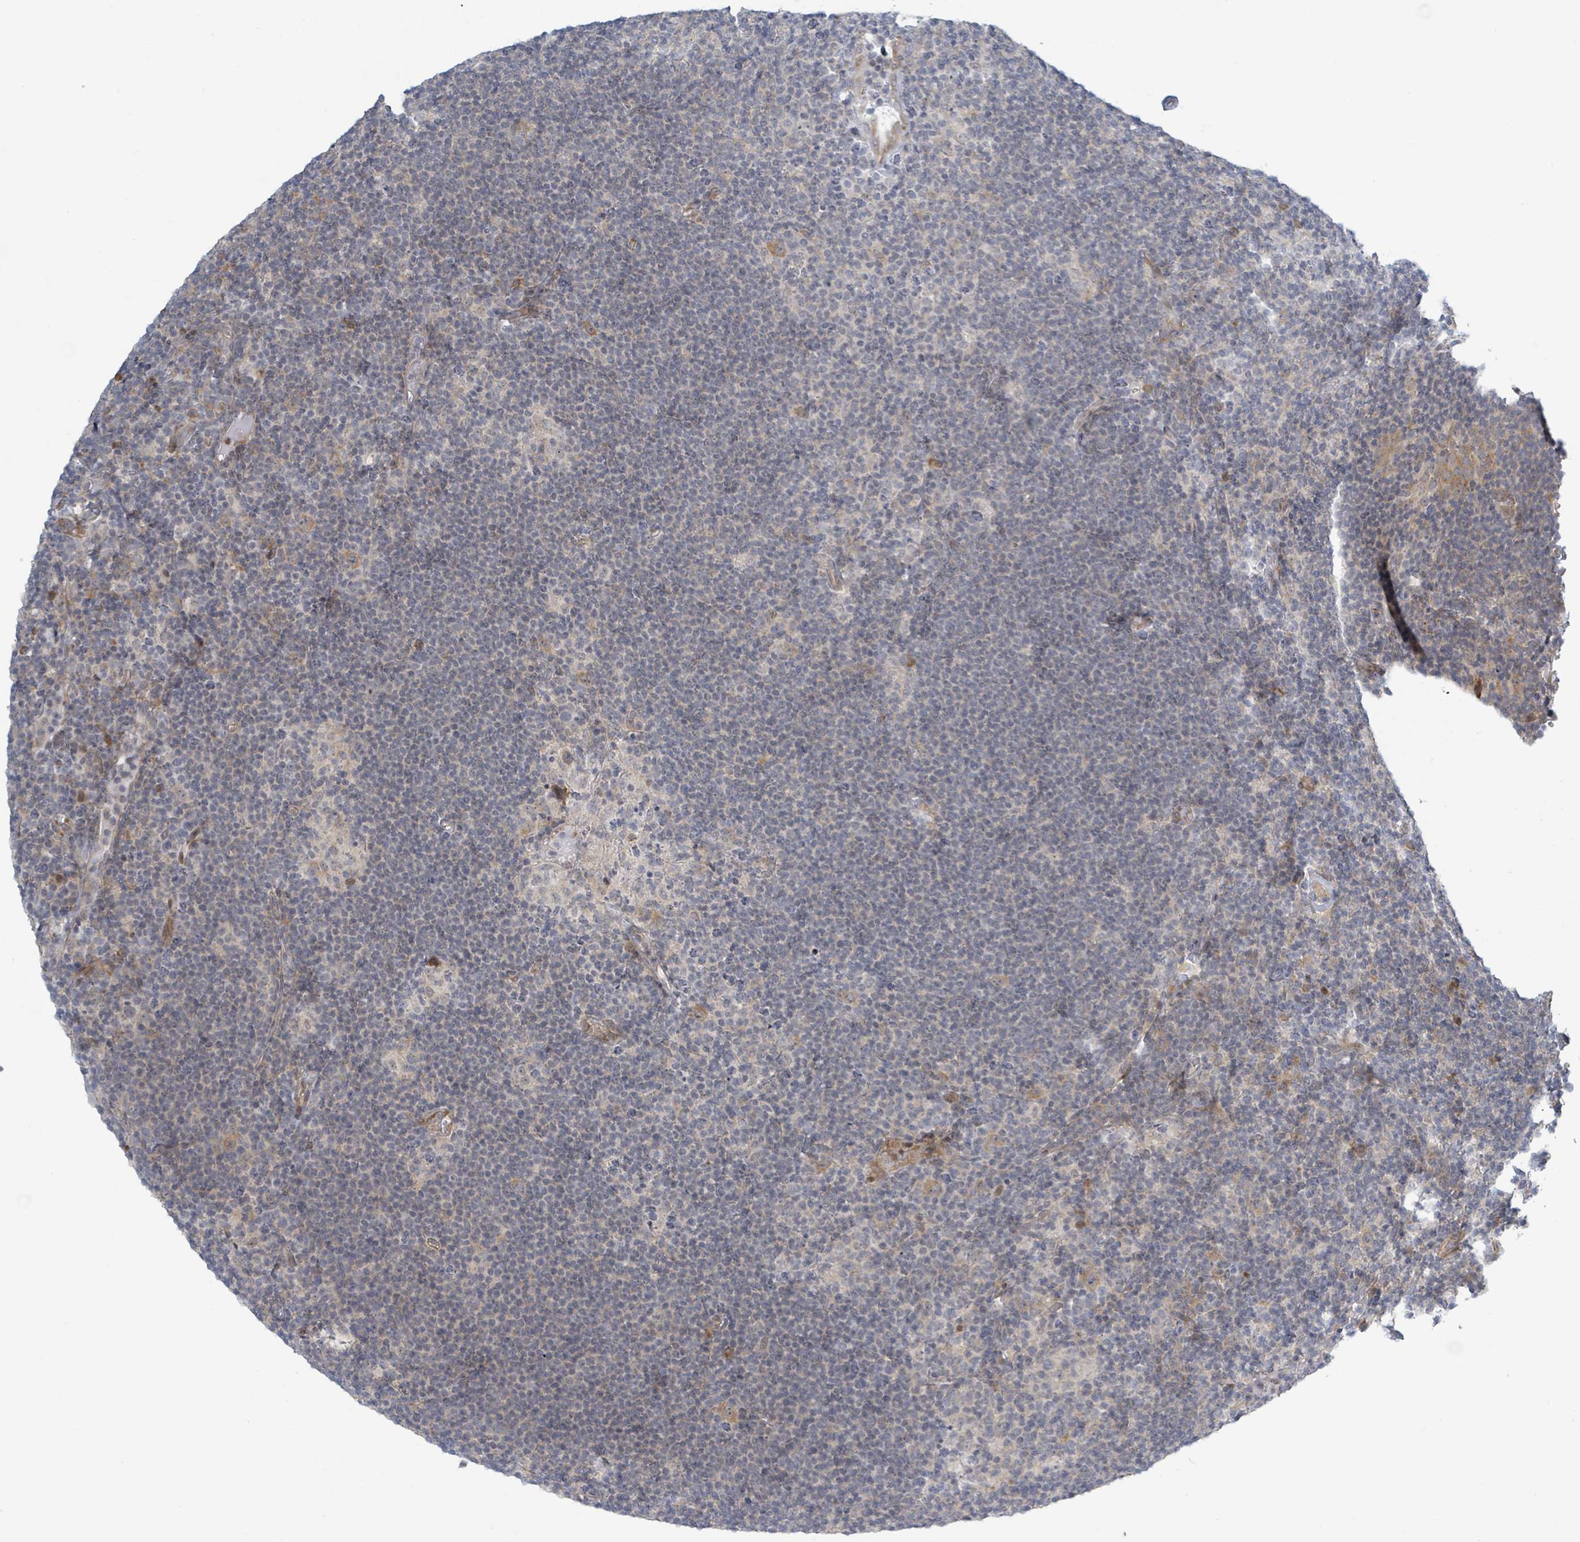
{"staining": {"intensity": "moderate", "quantity": "25%-75%", "location": "cytoplasmic/membranous"}, "tissue": "lymphoma", "cell_type": "Tumor cells", "image_type": "cancer", "snomed": [{"axis": "morphology", "description": "Hodgkin's disease, NOS"}, {"axis": "topography", "description": "Lymph node"}], "caption": "Lymphoma stained with DAB (3,3'-diaminobenzidine) immunohistochemistry (IHC) shows medium levels of moderate cytoplasmic/membranous positivity in approximately 25%-75% of tumor cells.", "gene": "RPL32", "patient": {"sex": "female", "age": 57}}